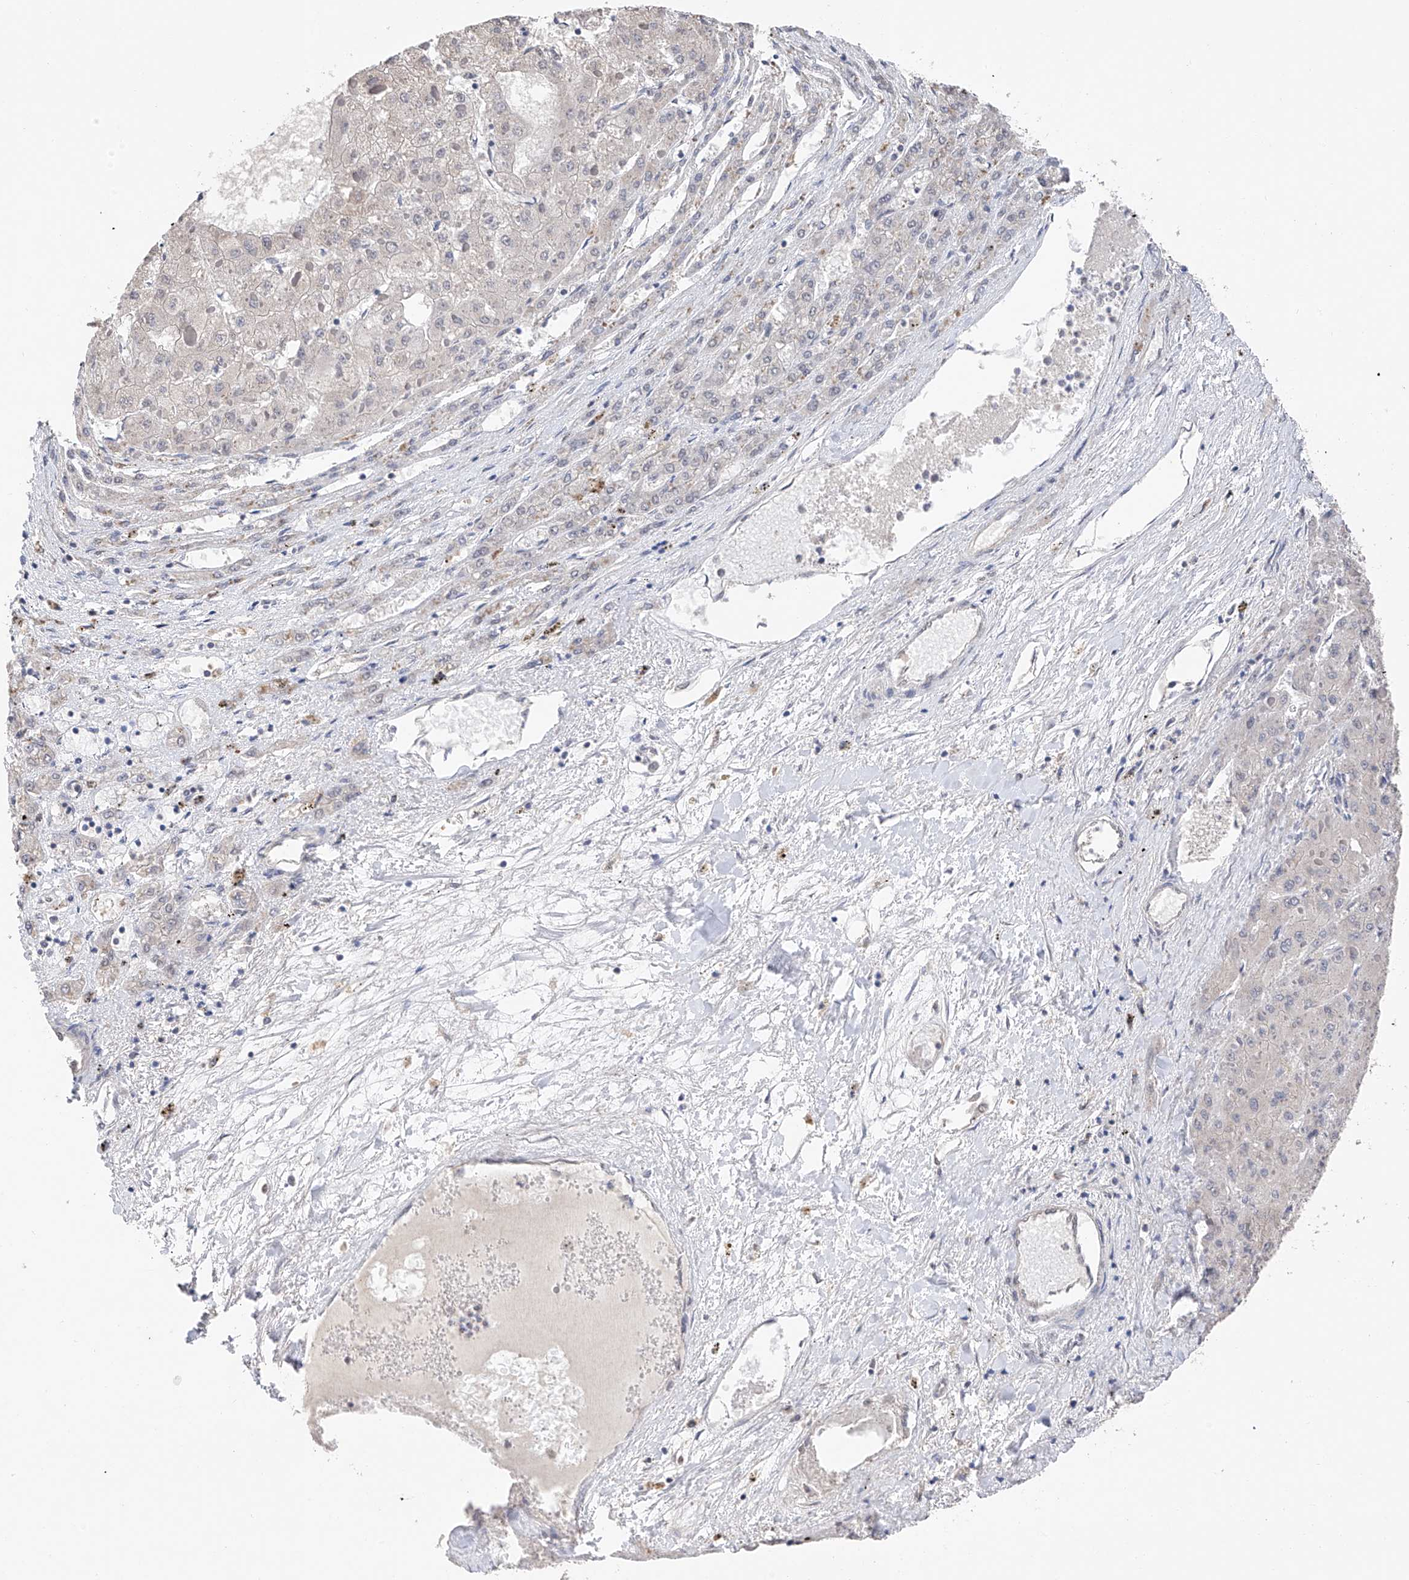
{"staining": {"intensity": "negative", "quantity": "none", "location": "none"}, "tissue": "liver cancer", "cell_type": "Tumor cells", "image_type": "cancer", "snomed": [{"axis": "morphology", "description": "Carcinoma, Hepatocellular, NOS"}, {"axis": "topography", "description": "Liver"}], "caption": "Human liver hepatocellular carcinoma stained for a protein using immunohistochemistry (IHC) shows no positivity in tumor cells.", "gene": "DMAP1", "patient": {"sex": "female", "age": 73}}